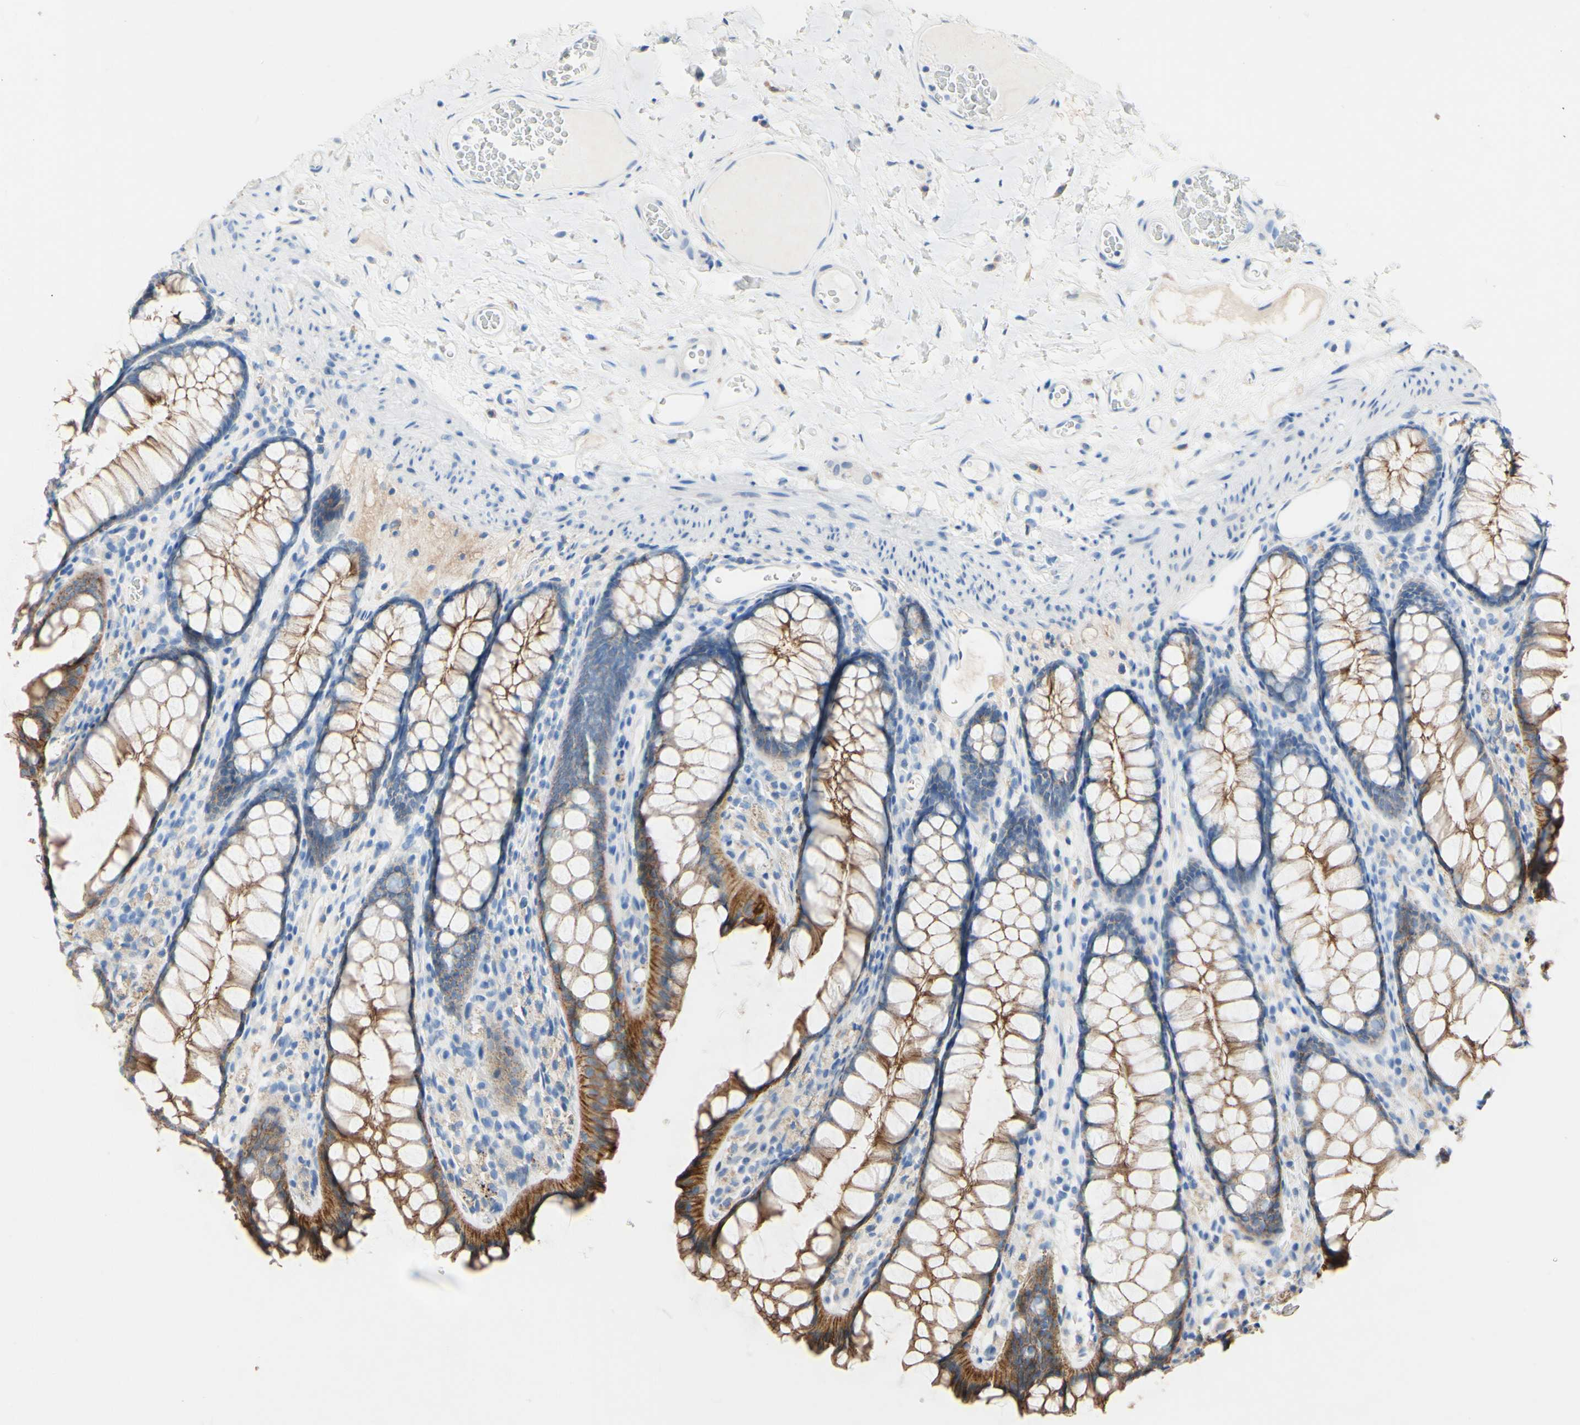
{"staining": {"intensity": "negative", "quantity": "none", "location": "none"}, "tissue": "colon", "cell_type": "Endothelial cells", "image_type": "normal", "snomed": [{"axis": "morphology", "description": "Normal tissue, NOS"}, {"axis": "topography", "description": "Colon"}], "caption": "This is a photomicrograph of immunohistochemistry staining of normal colon, which shows no staining in endothelial cells.", "gene": "DSC2", "patient": {"sex": "female", "age": 55}}